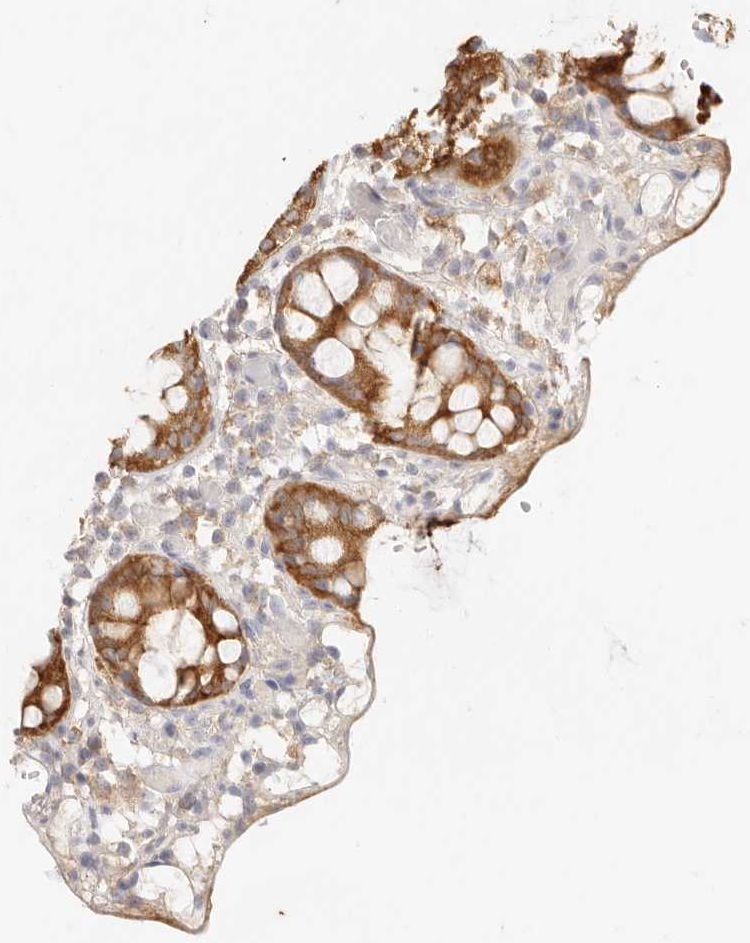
{"staining": {"intensity": "negative", "quantity": "none", "location": "none"}, "tissue": "colon", "cell_type": "Endothelial cells", "image_type": "normal", "snomed": [{"axis": "morphology", "description": "Normal tissue, NOS"}, {"axis": "topography", "description": "Colon"}], "caption": "Protein analysis of normal colon demonstrates no significant positivity in endothelial cells. Nuclei are stained in blue.", "gene": "HK2", "patient": {"sex": "male", "age": 14}}